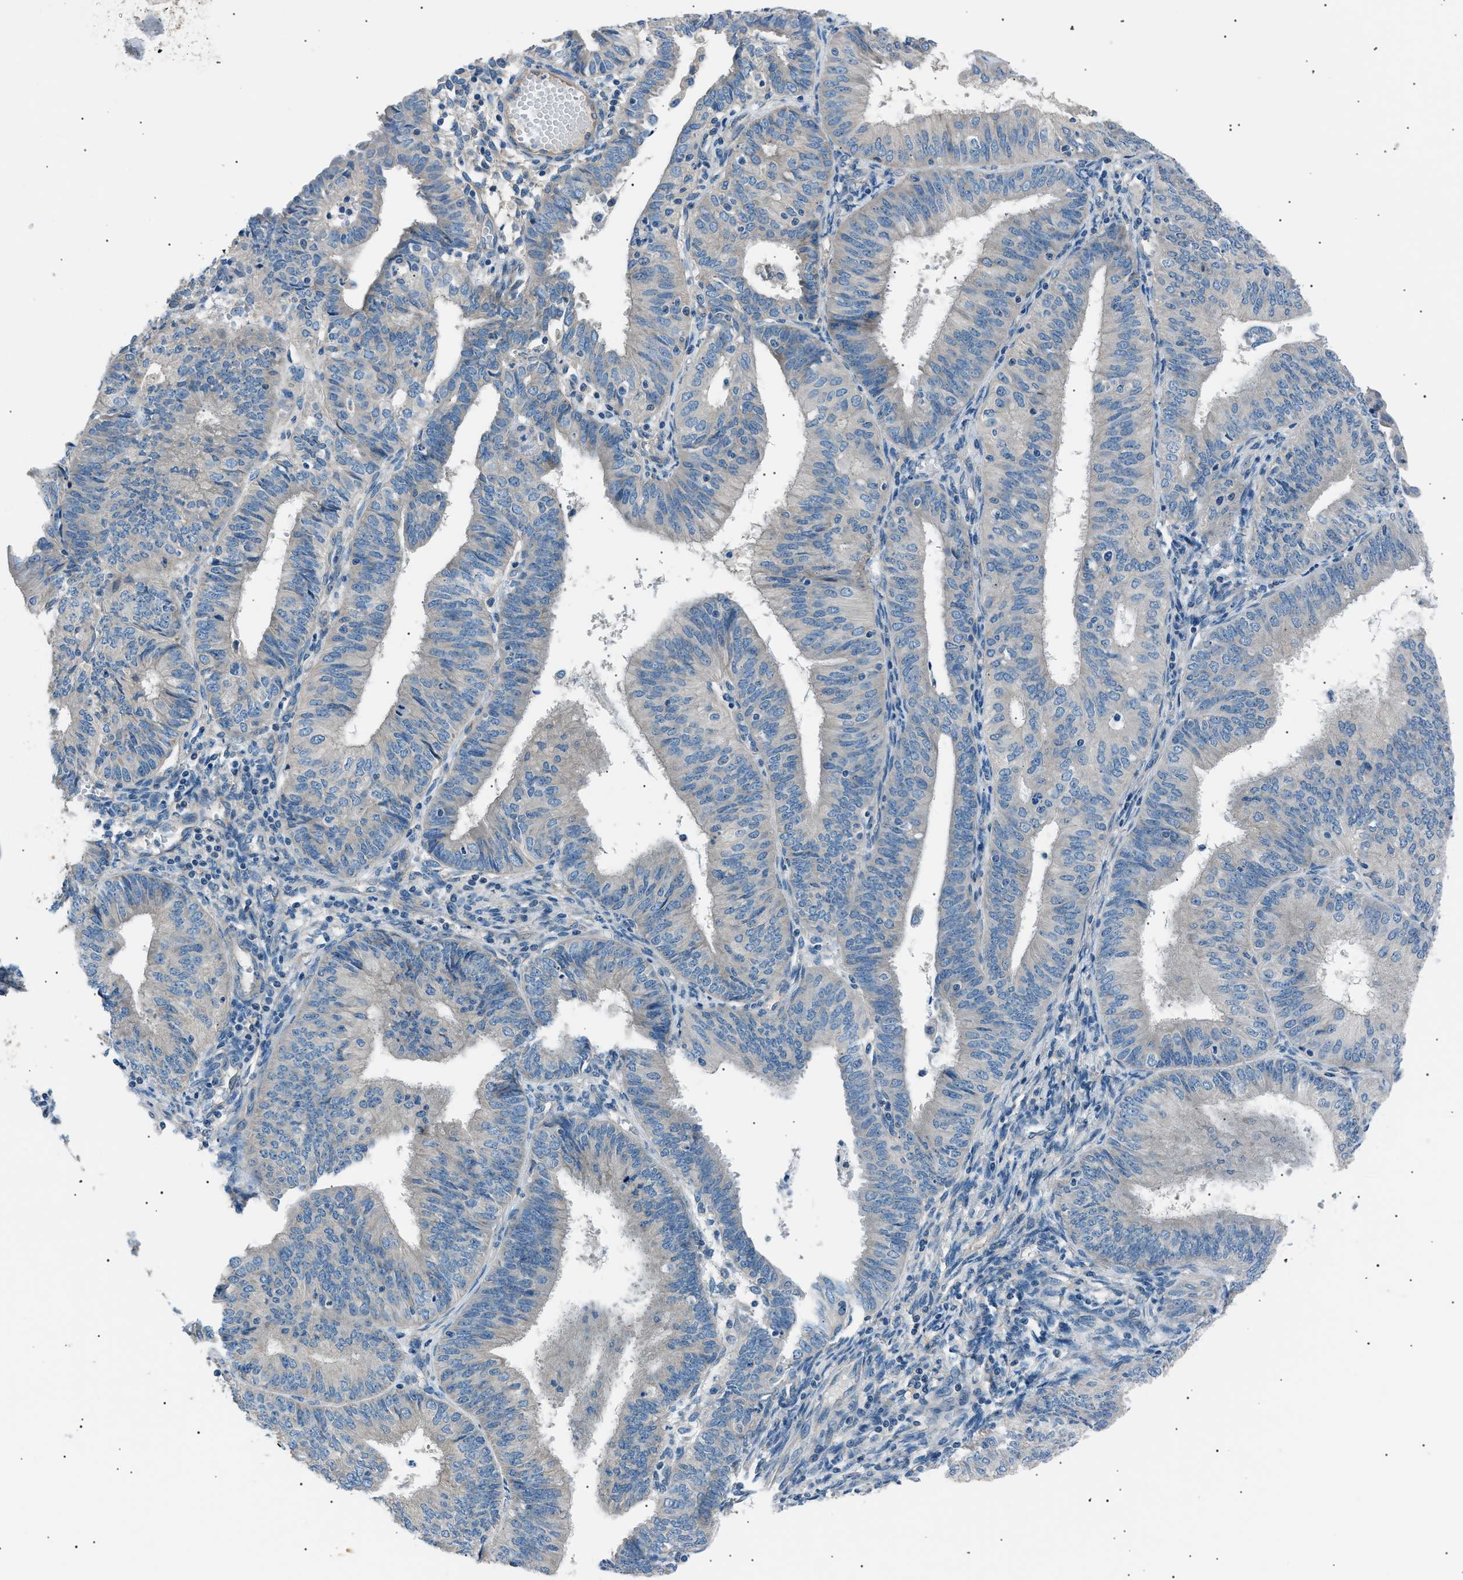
{"staining": {"intensity": "negative", "quantity": "none", "location": "none"}, "tissue": "endometrial cancer", "cell_type": "Tumor cells", "image_type": "cancer", "snomed": [{"axis": "morphology", "description": "Adenocarcinoma, NOS"}, {"axis": "topography", "description": "Endometrium"}], "caption": "DAB immunohistochemical staining of human adenocarcinoma (endometrial) shows no significant expression in tumor cells. (Brightfield microscopy of DAB immunohistochemistry at high magnification).", "gene": "LRRC37B", "patient": {"sex": "female", "age": 58}}